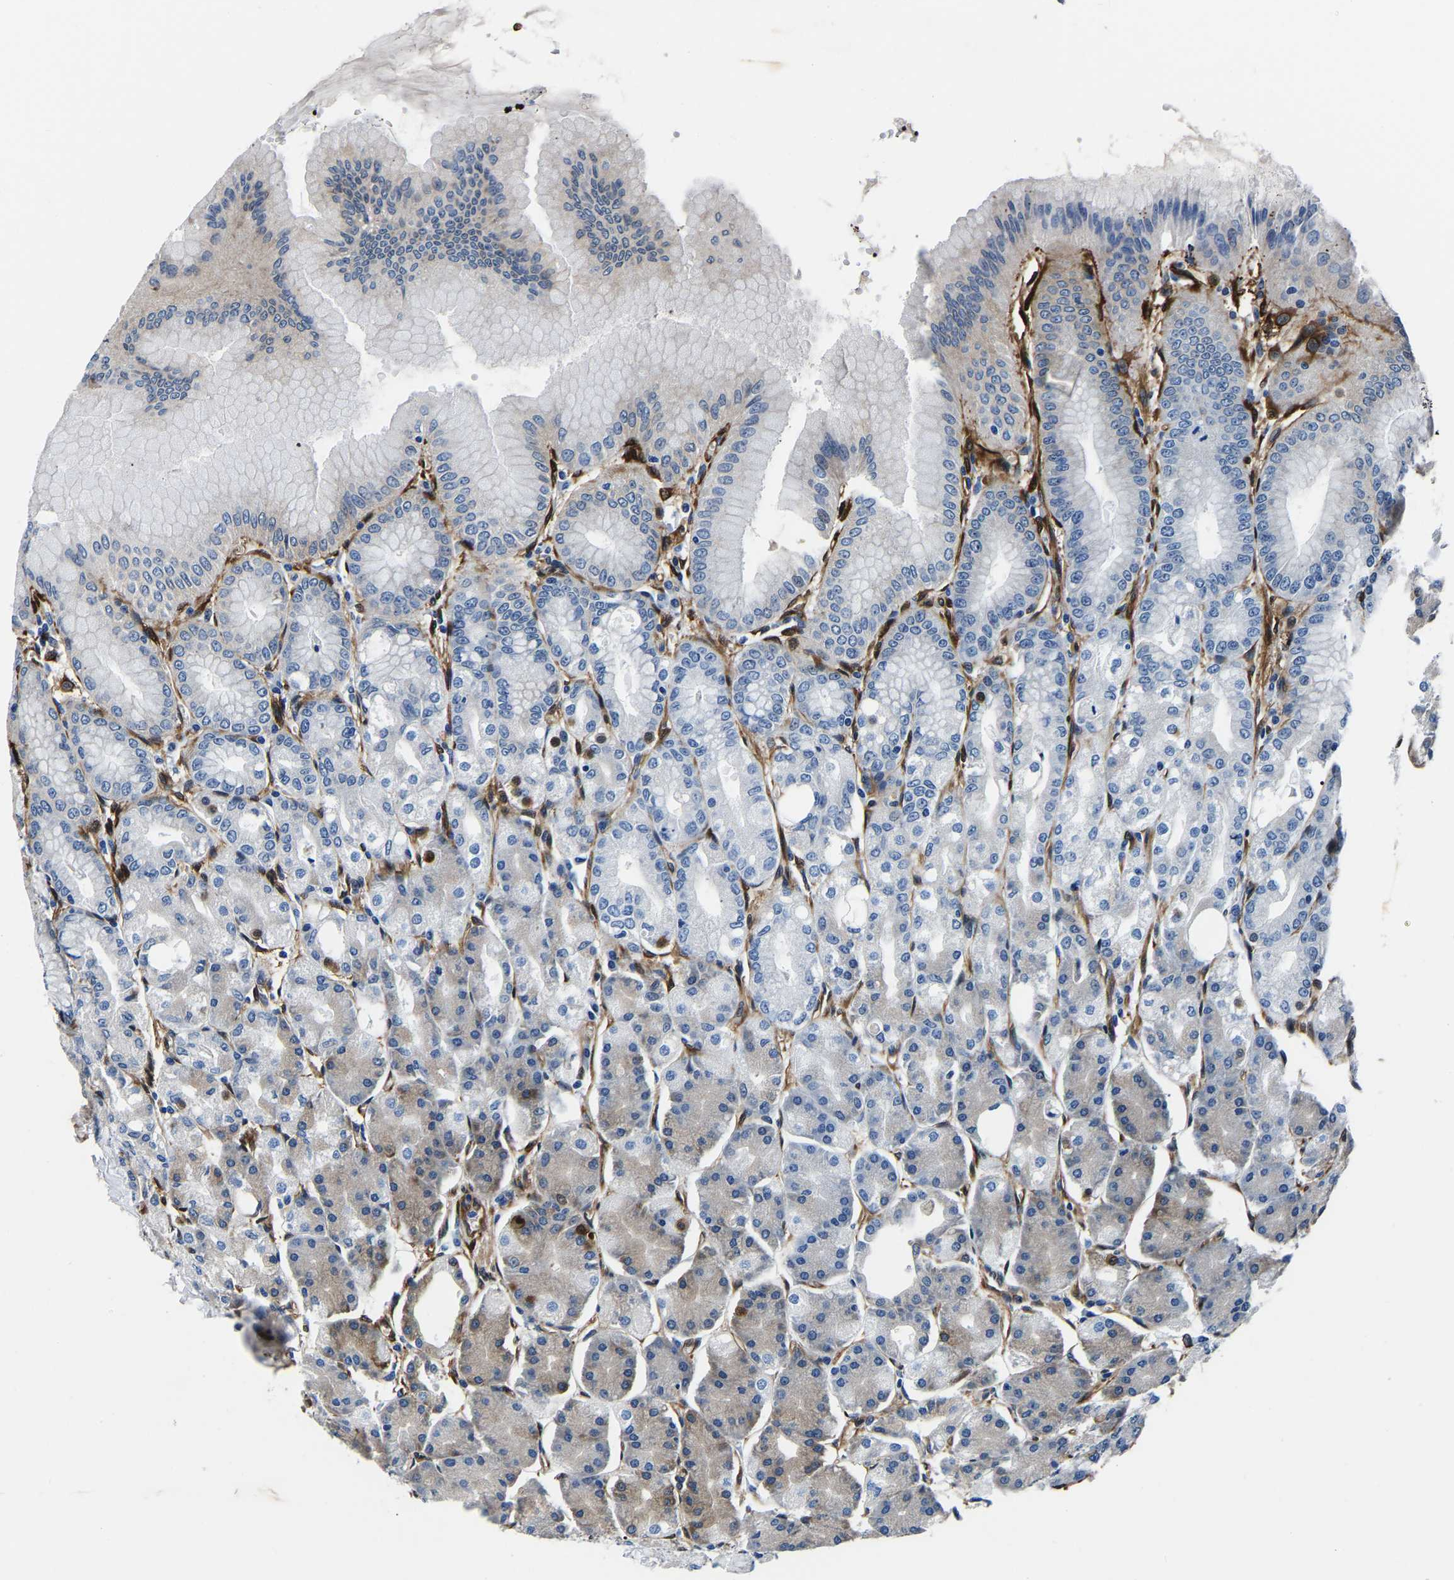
{"staining": {"intensity": "negative", "quantity": "none", "location": "none"}, "tissue": "stomach", "cell_type": "Glandular cells", "image_type": "normal", "snomed": [{"axis": "morphology", "description": "Normal tissue, NOS"}, {"axis": "topography", "description": "Stomach, lower"}], "caption": "Photomicrograph shows no significant protein positivity in glandular cells of unremarkable stomach. Nuclei are stained in blue.", "gene": "S100A13", "patient": {"sex": "male", "age": 71}}